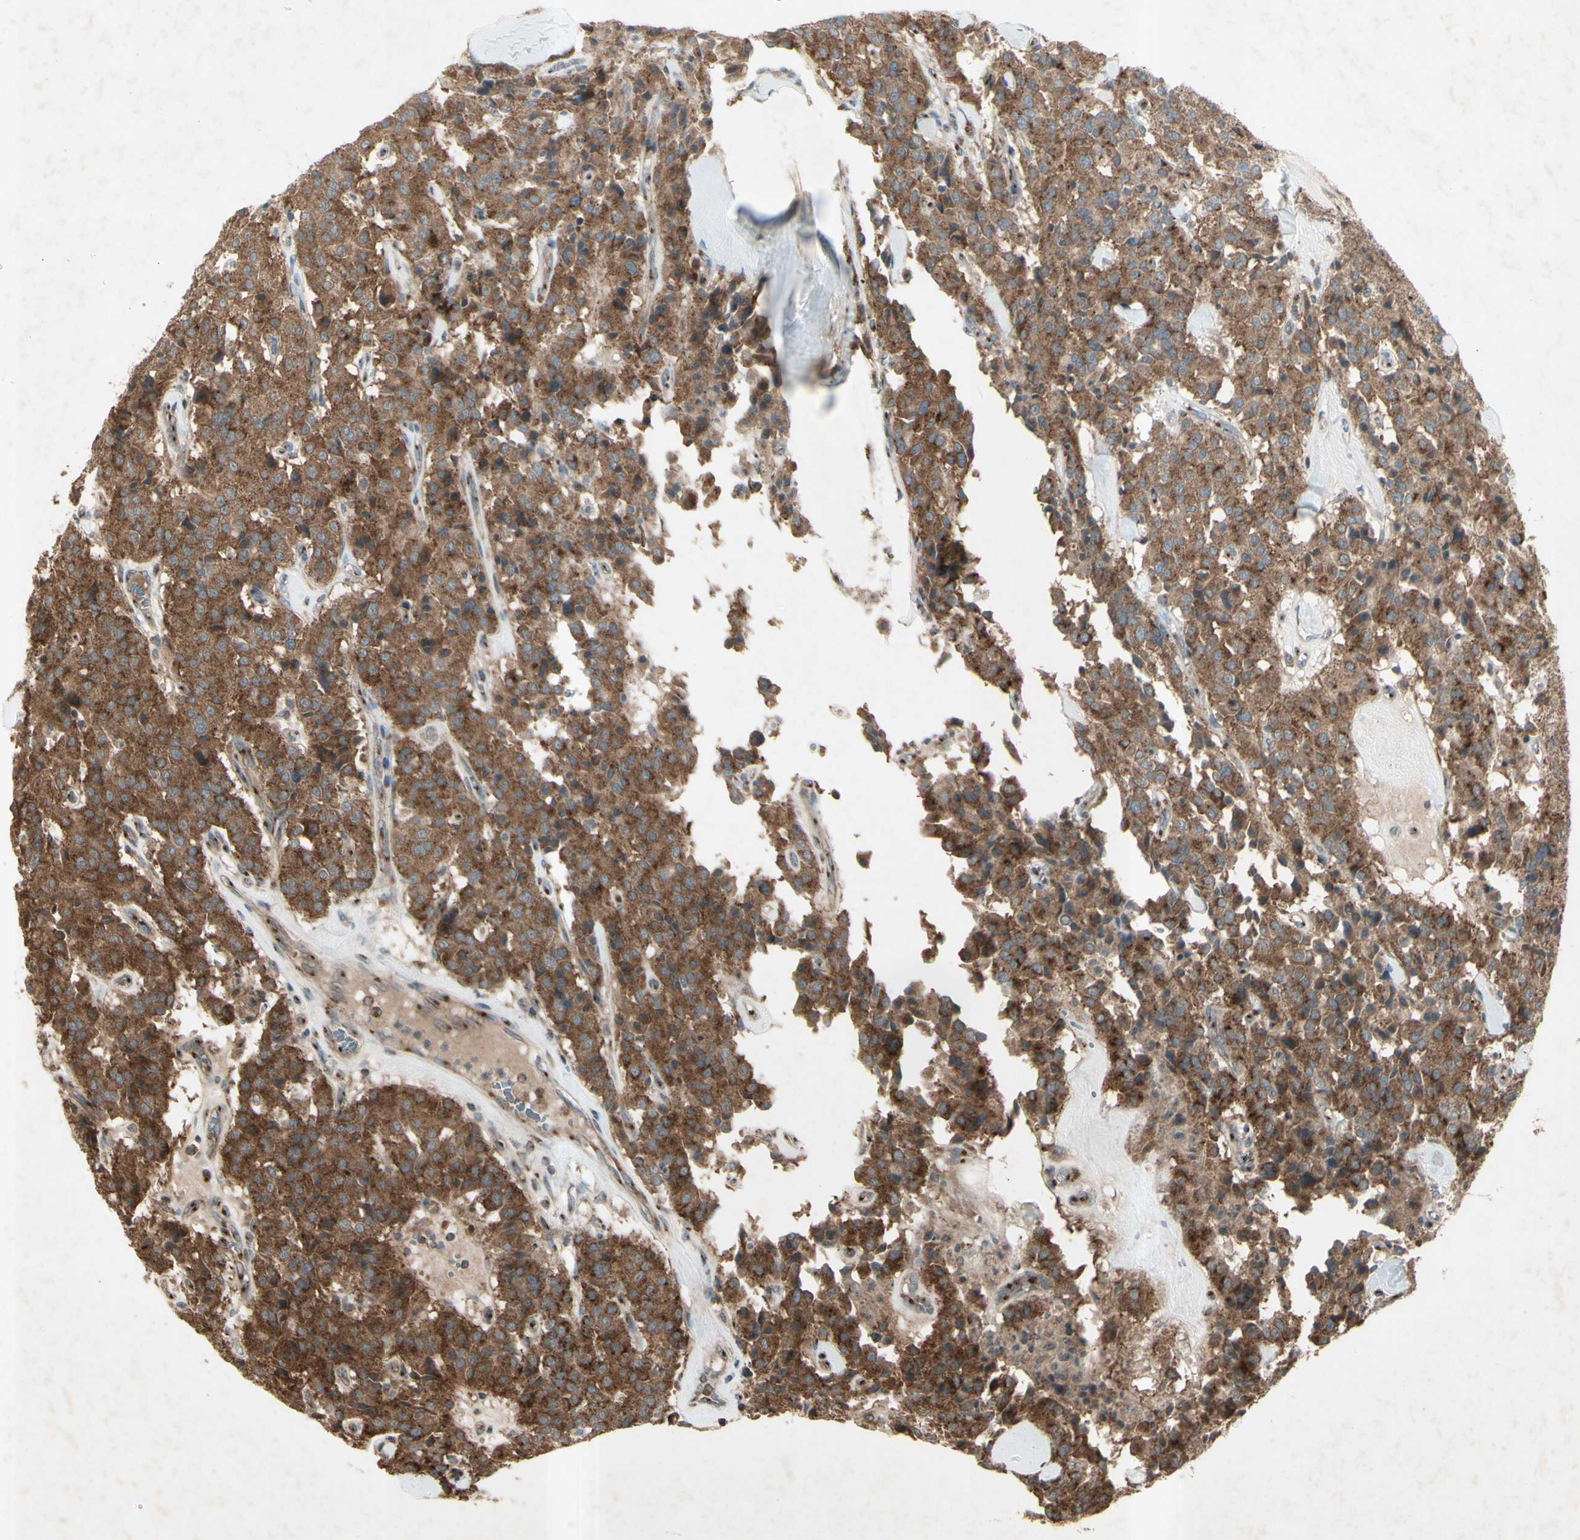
{"staining": {"intensity": "strong", "quantity": ">75%", "location": "cytoplasmic/membranous"}, "tissue": "carcinoid", "cell_type": "Tumor cells", "image_type": "cancer", "snomed": [{"axis": "morphology", "description": "Carcinoid, malignant, NOS"}, {"axis": "topography", "description": "Lung"}], "caption": "Malignant carcinoid was stained to show a protein in brown. There is high levels of strong cytoplasmic/membranous positivity in approximately >75% of tumor cells. The staining is performed using DAB (3,3'-diaminobenzidine) brown chromogen to label protein expression. The nuclei are counter-stained blue using hematoxylin.", "gene": "AP1G1", "patient": {"sex": "male", "age": 30}}